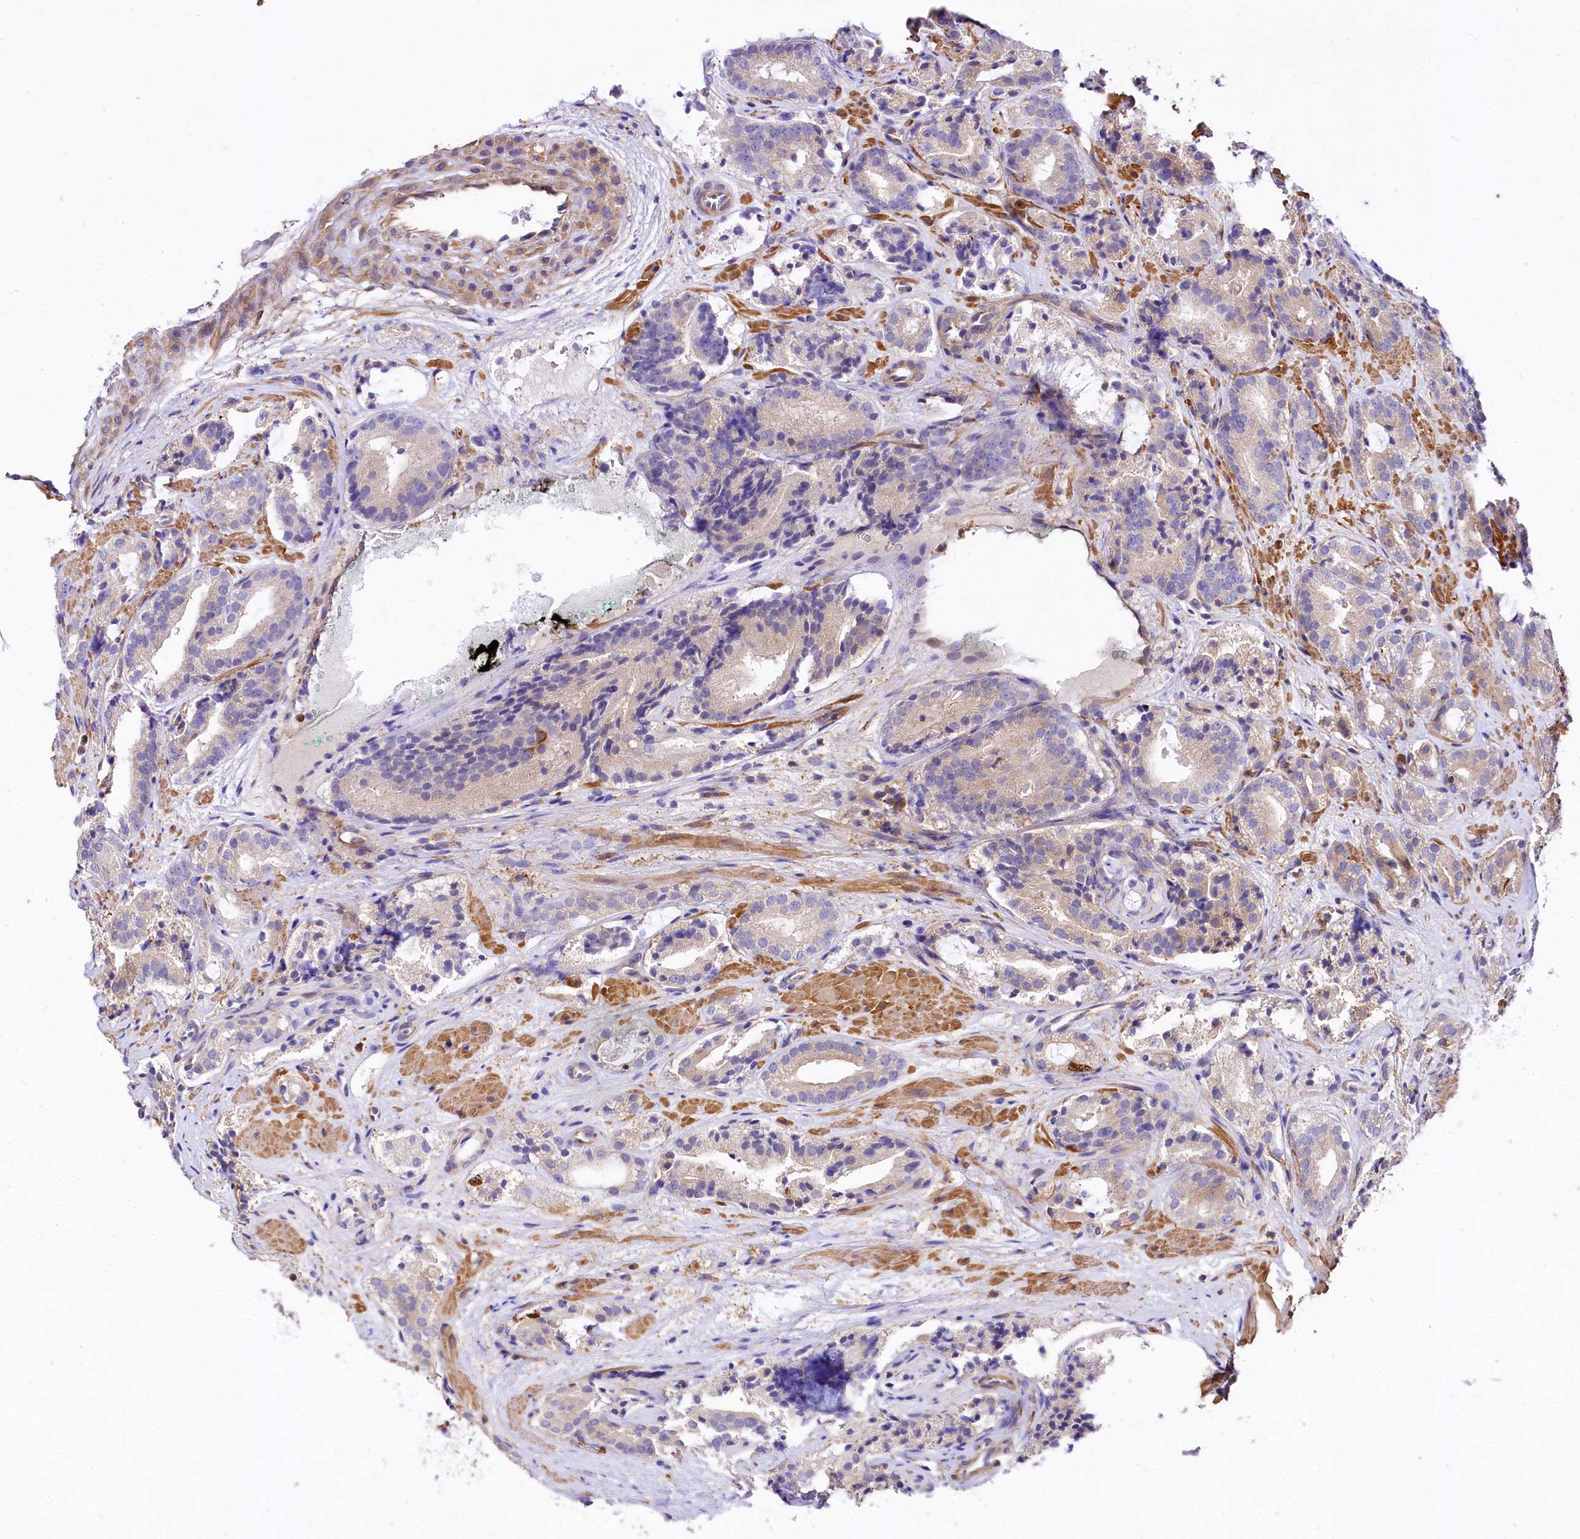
{"staining": {"intensity": "weak", "quantity": "25%-75%", "location": "cytoplasmic/membranous"}, "tissue": "prostate cancer", "cell_type": "Tumor cells", "image_type": "cancer", "snomed": [{"axis": "morphology", "description": "Adenocarcinoma, High grade"}, {"axis": "topography", "description": "Prostate"}], "caption": "Immunohistochemical staining of human prostate adenocarcinoma (high-grade) displays low levels of weak cytoplasmic/membranous protein positivity in approximately 25%-75% of tumor cells.", "gene": "FCHSD2", "patient": {"sex": "male", "age": 57}}